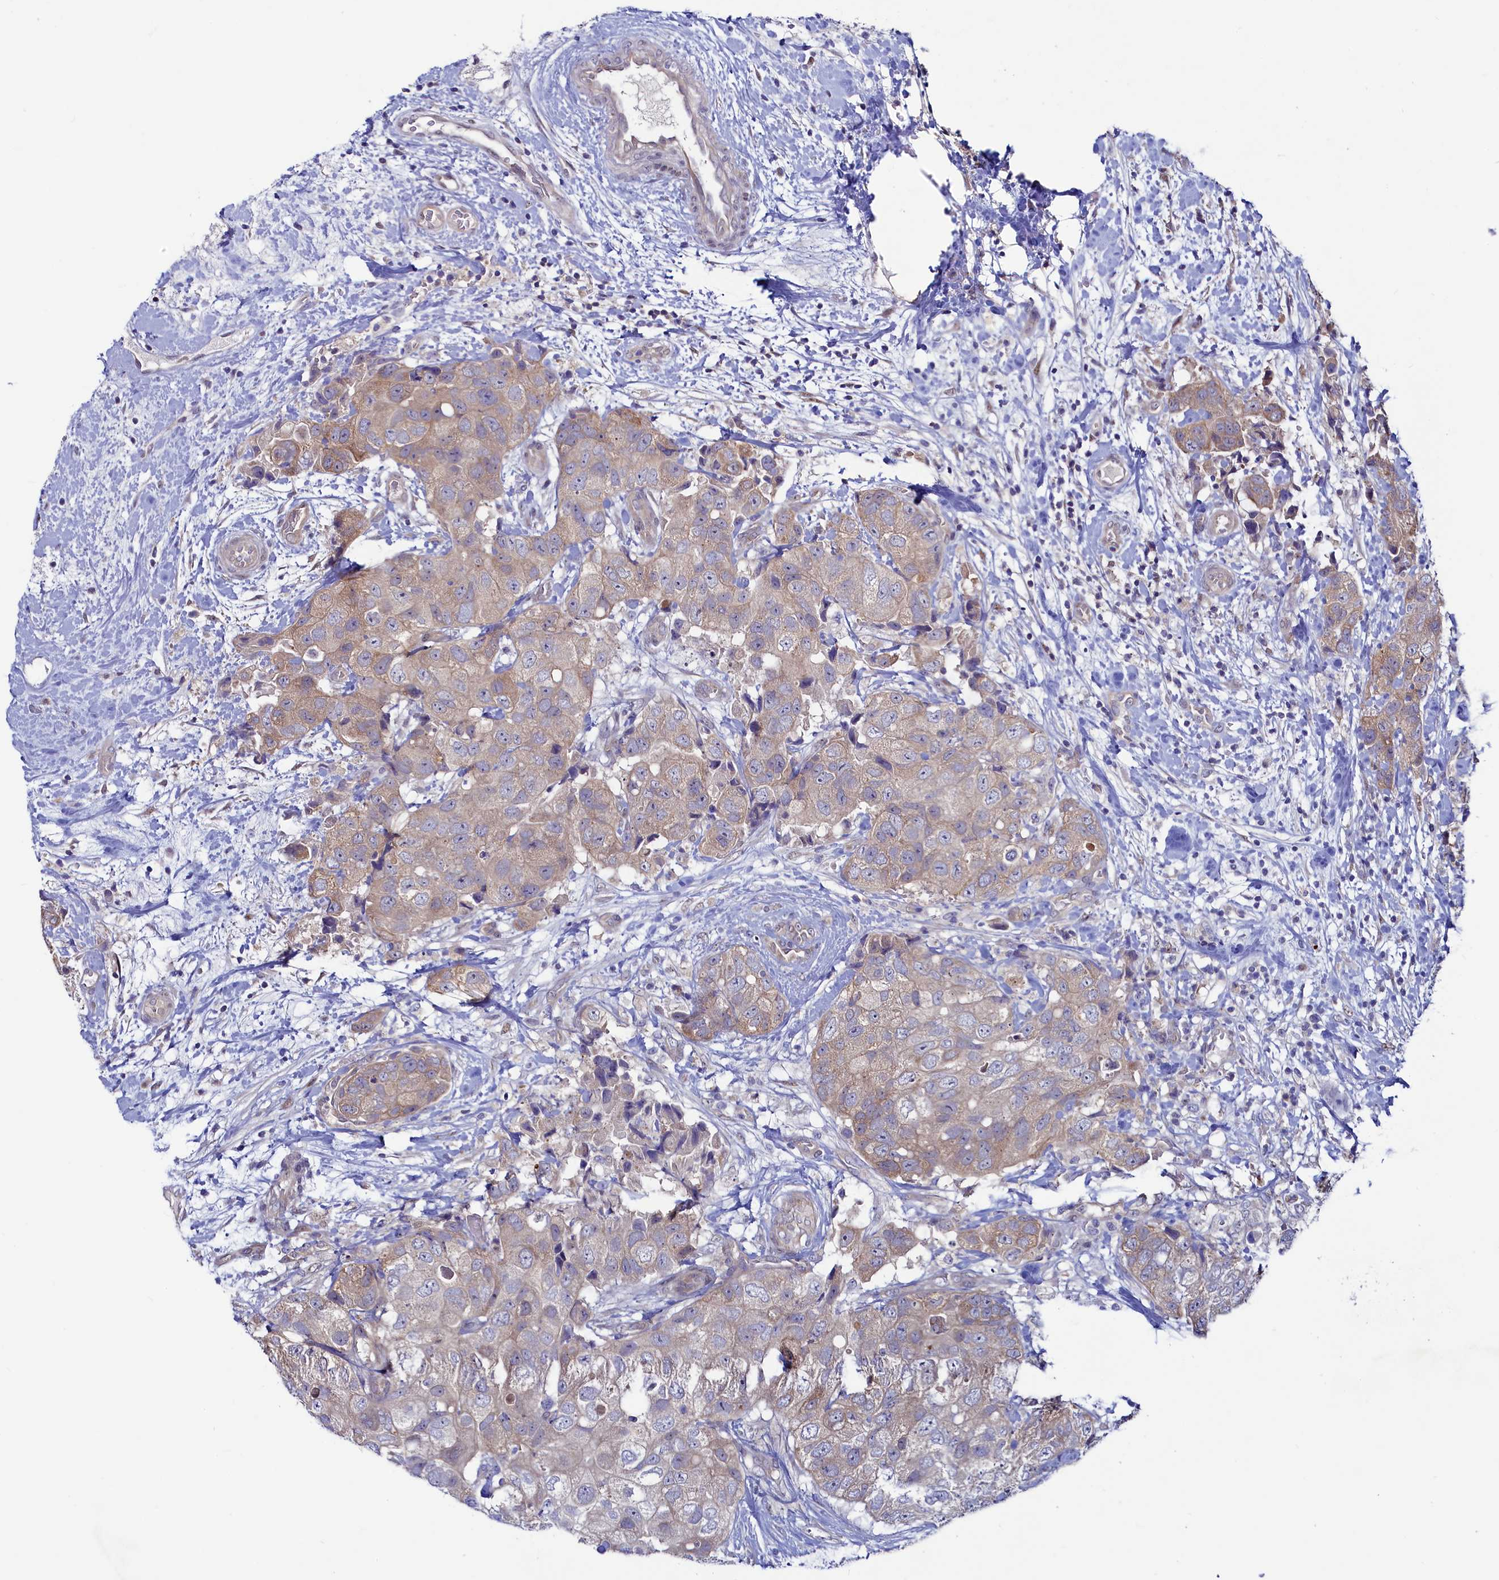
{"staining": {"intensity": "weak", "quantity": ">75%", "location": "cytoplasmic/membranous"}, "tissue": "breast cancer", "cell_type": "Tumor cells", "image_type": "cancer", "snomed": [{"axis": "morphology", "description": "Duct carcinoma"}, {"axis": "topography", "description": "Breast"}], "caption": "This photomicrograph displays immunohistochemistry (IHC) staining of breast intraductal carcinoma, with low weak cytoplasmic/membranous positivity in approximately >75% of tumor cells.", "gene": "ASTE1", "patient": {"sex": "female", "age": 62}}